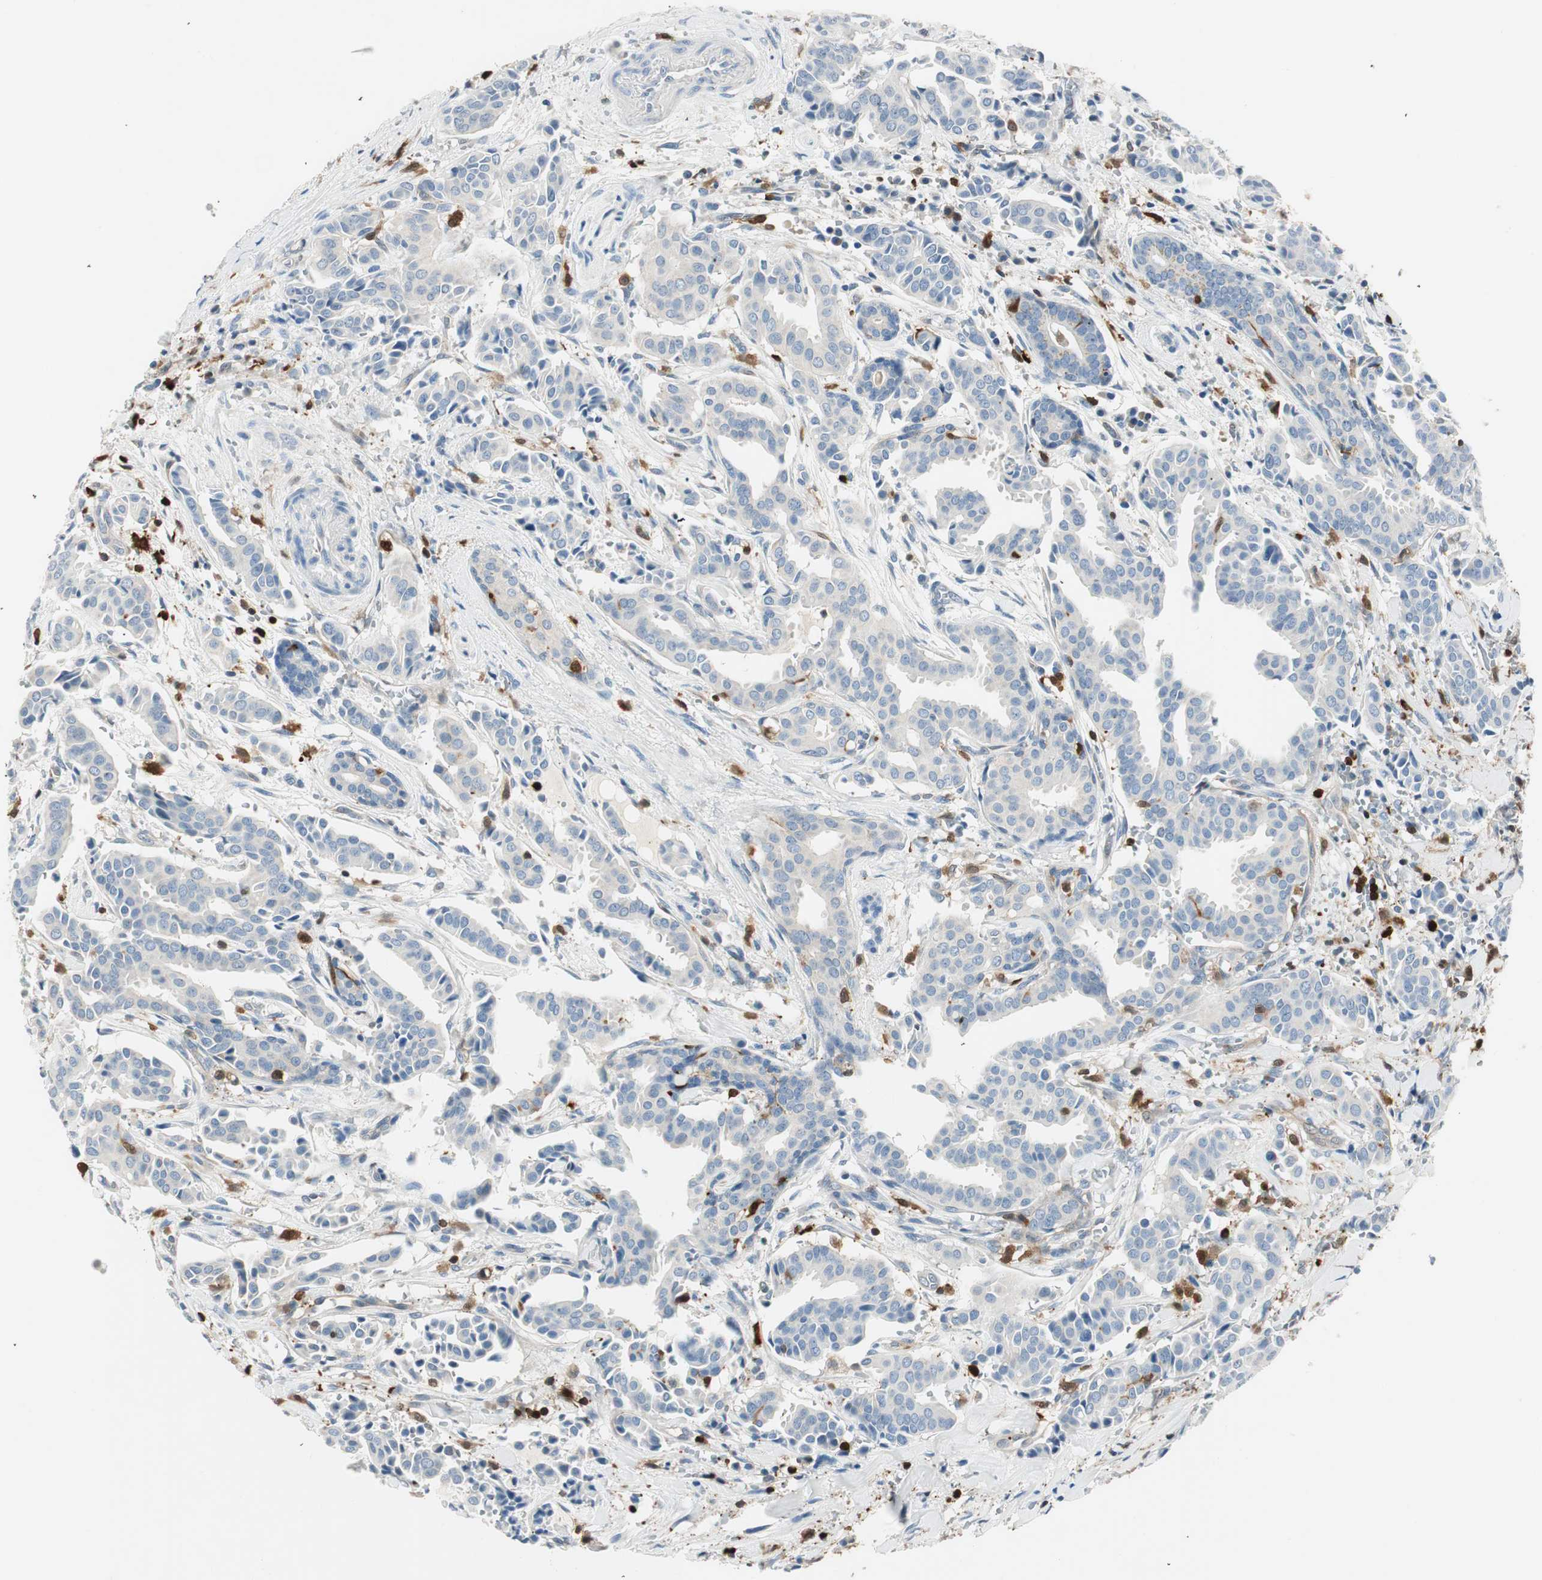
{"staining": {"intensity": "negative", "quantity": "none", "location": "none"}, "tissue": "head and neck cancer", "cell_type": "Tumor cells", "image_type": "cancer", "snomed": [{"axis": "morphology", "description": "Adenocarcinoma, NOS"}, {"axis": "topography", "description": "Salivary gland"}, {"axis": "topography", "description": "Head-Neck"}], "caption": "DAB (3,3'-diaminobenzidine) immunohistochemical staining of human head and neck adenocarcinoma reveals no significant staining in tumor cells.", "gene": "COTL1", "patient": {"sex": "female", "age": 59}}